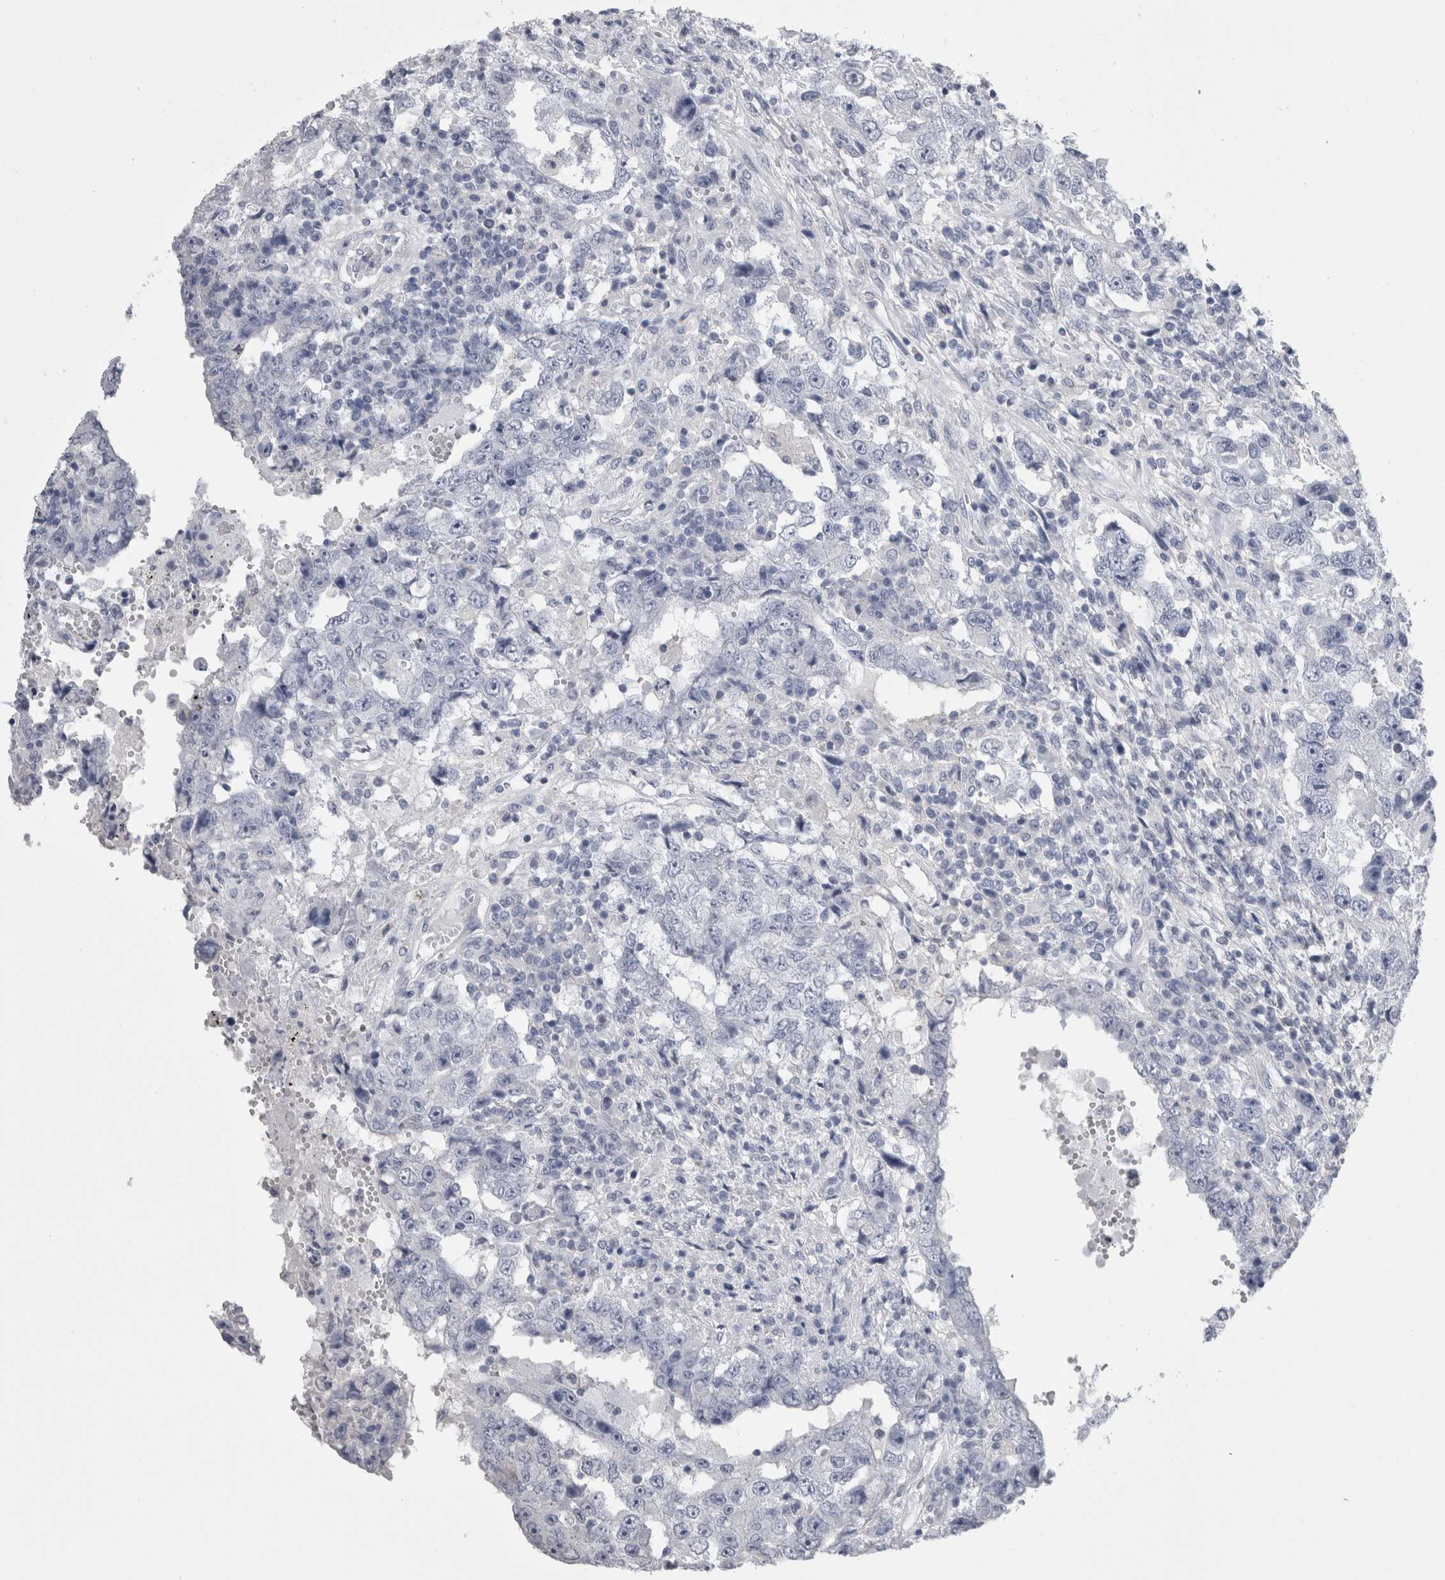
{"staining": {"intensity": "negative", "quantity": "none", "location": "none"}, "tissue": "testis cancer", "cell_type": "Tumor cells", "image_type": "cancer", "snomed": [{"axis": "morphology", "description": "Carcinoma, Embryonal, NOS"}, {"axis": "topography", "description": "Testis"}], "caption": "Tumor cells show no significant positivity in testis cancer.", "gene": "AFMID", "patient": {"sex": "male", "age": 26}}